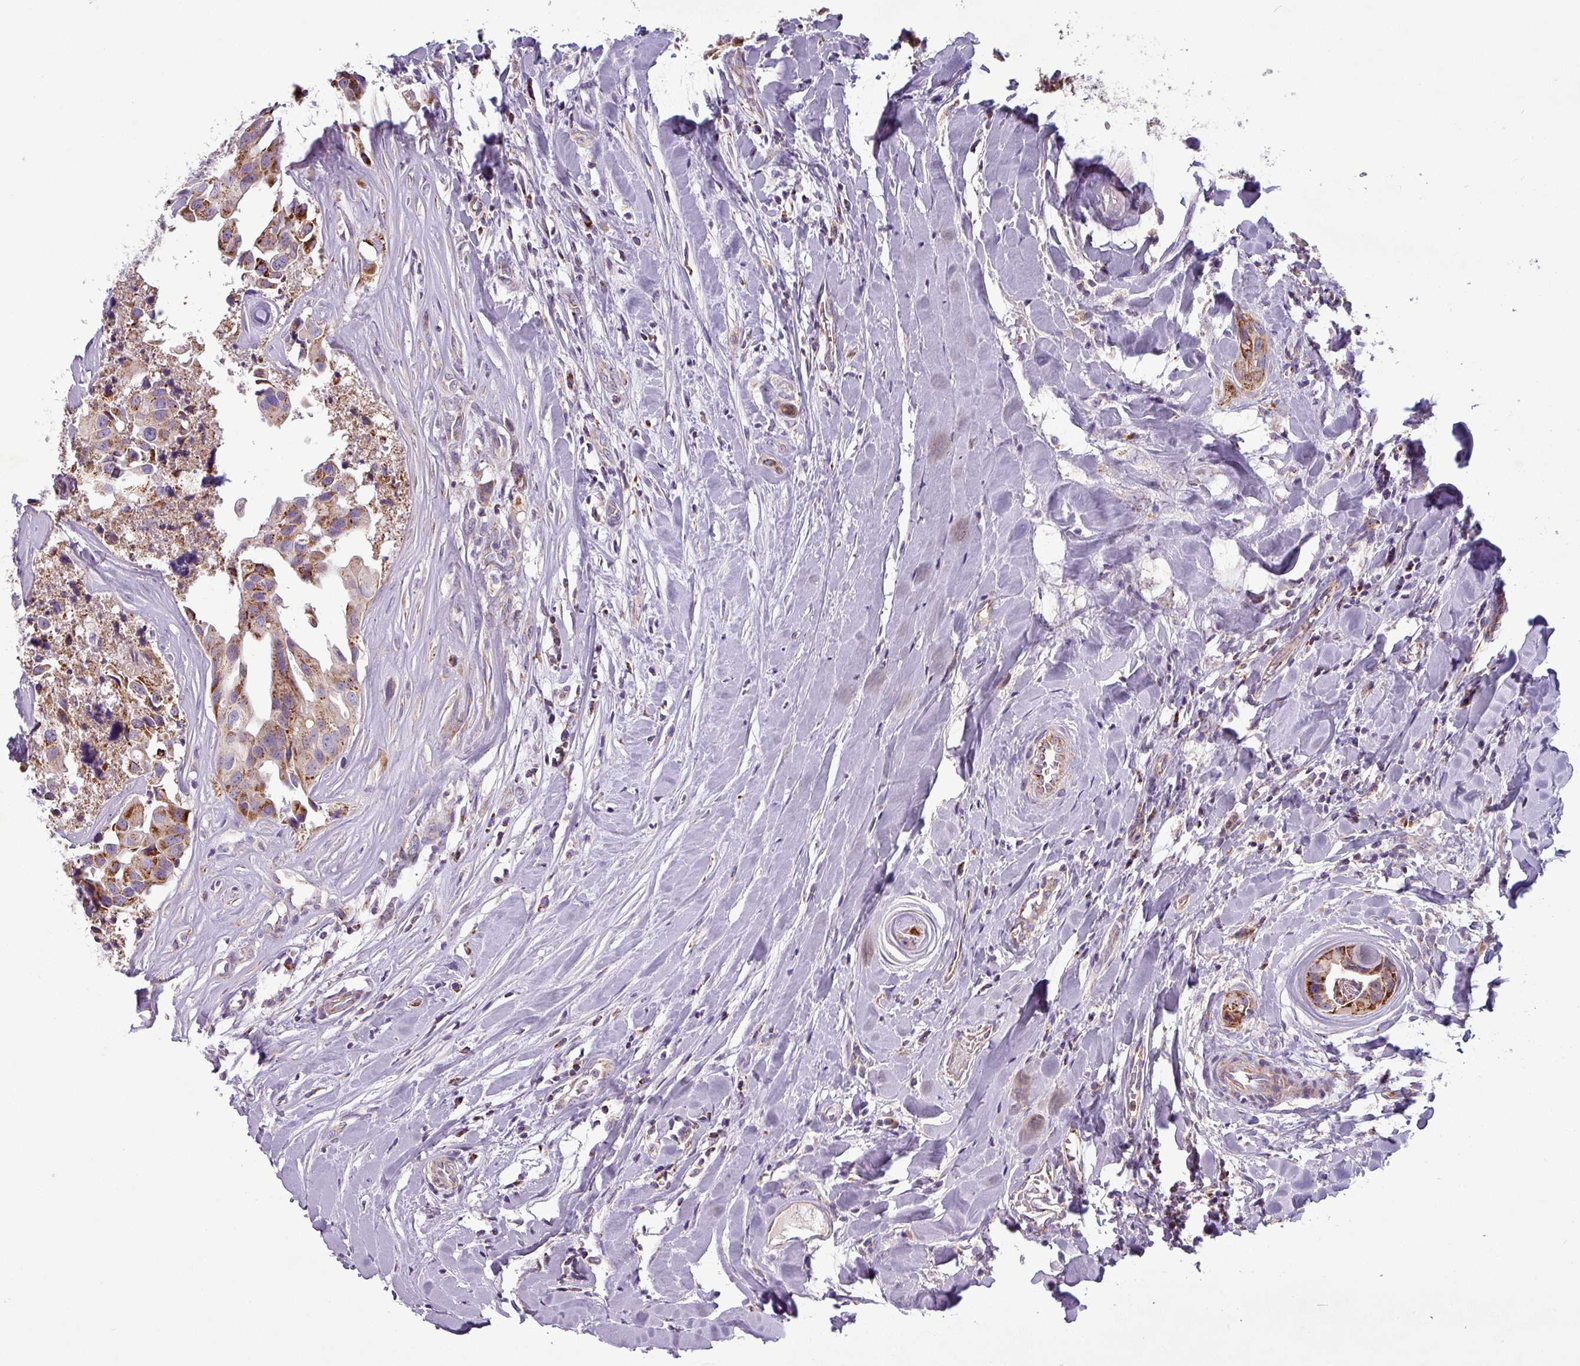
{"staining": {"intensity": "moderate", "quantity": ">75%", "location": "cytoplasmic/membranous"}, "tissue": "head and neck cancer", "cell_type": "Tumor cells", "image_type": "cancer", "snomed": [{"axis": "morphology", "description": "Adenocarcinoma, NOS"}, {"axis": "morphology", "description": "Adenocarcinoma, metastatic, NOS"}, {"axis": "topography", "description": "Head-Neck"}], "caption": "A photomicrograph of human metastatic adenocarcinoma (head and neck) stained for a protein exhibits moderate cytoplasmic/membranous brown staining in tumor cells.", "gene": "PNMA6A", "patient": {"sex": "male", "age": 75}}